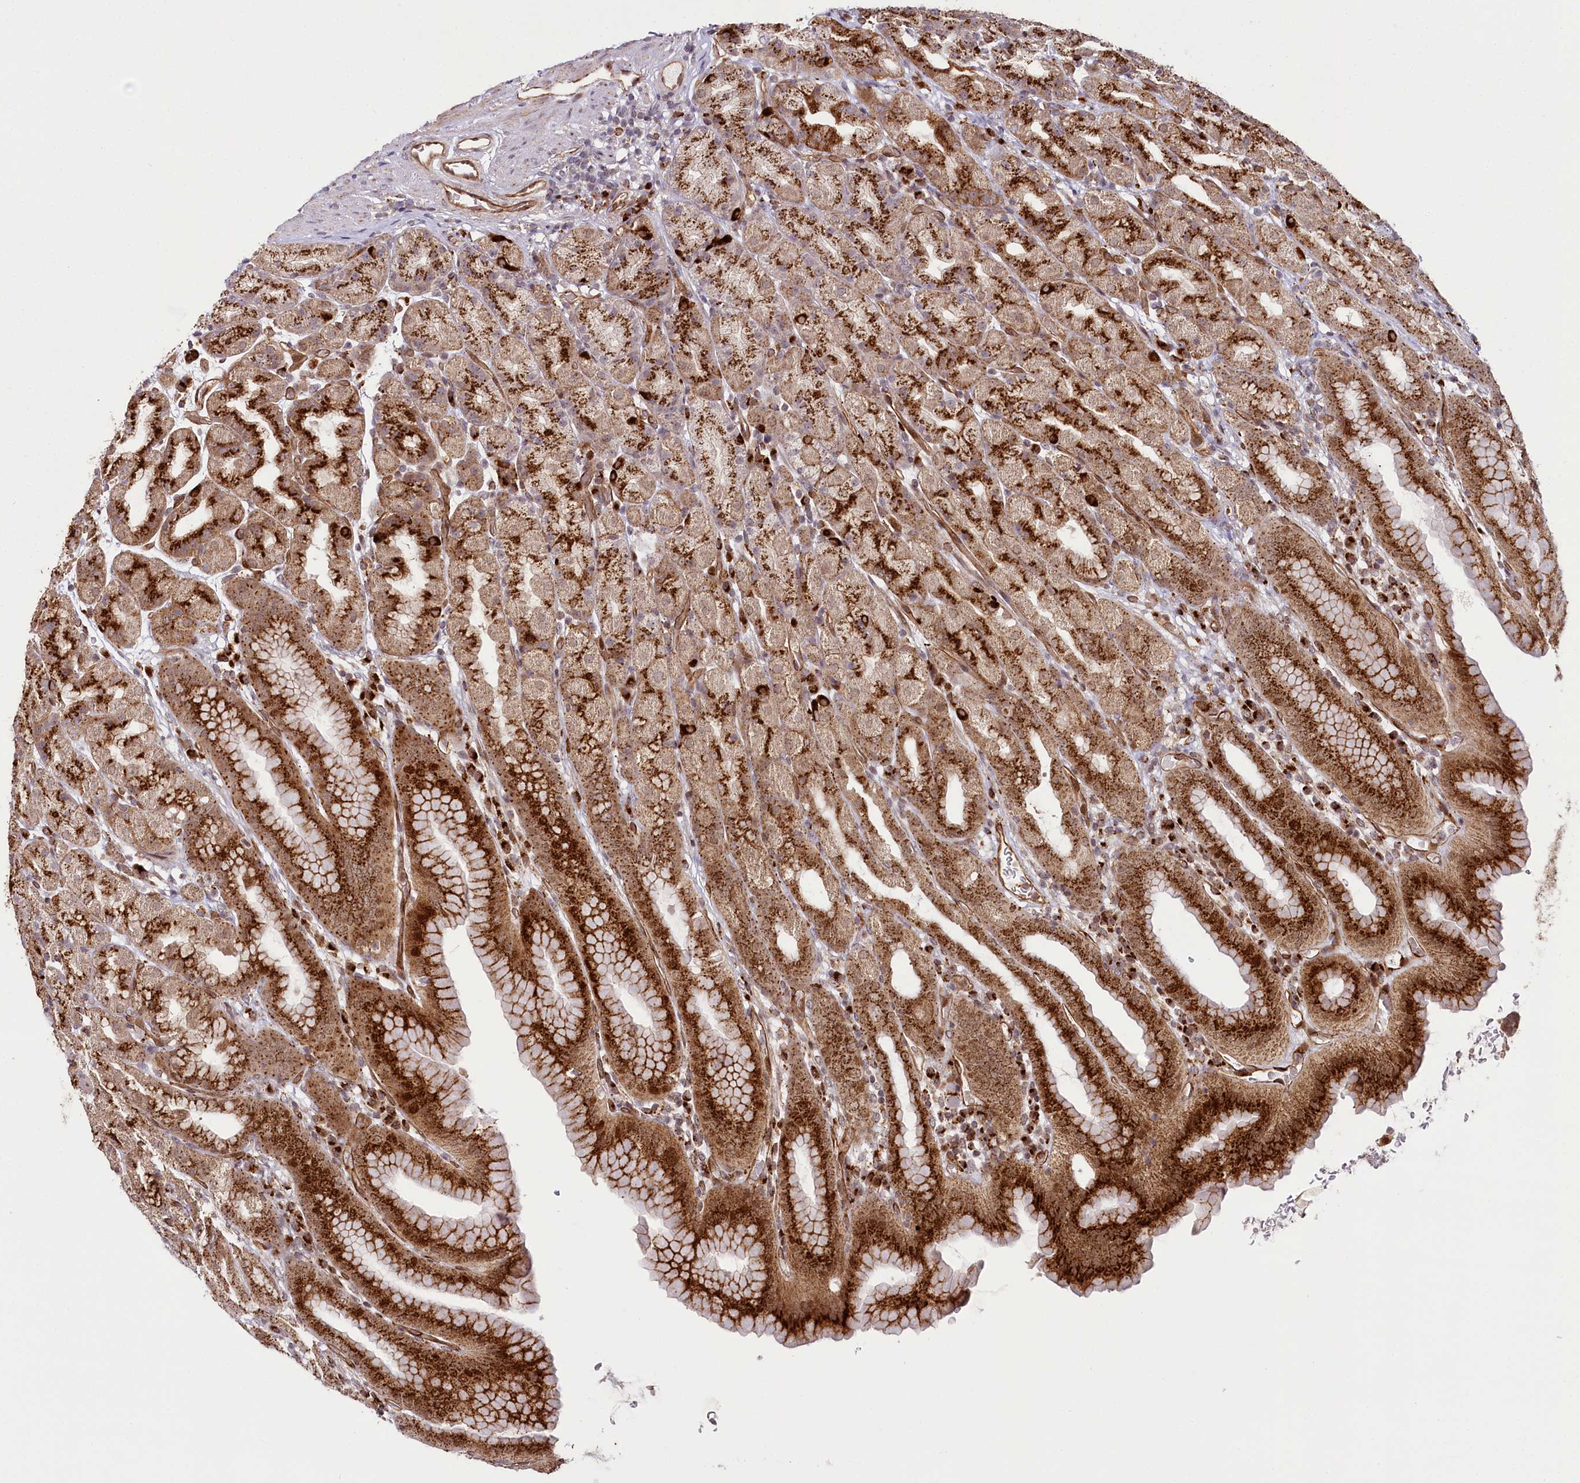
{"staining": {"intensity": "strong", "quantity": ">75%", "location": "cytoplasmic/membranous"}, "tissue": "stomach", "cell_type": "Glandular cells", "image_type": "normal", "snomed": [{"axis": "morphology", "description": "Normal tissue, NOS"}, {"axis": "topography", "description": "Stomach, upper"}], "caption": "High-magnification brightfield microscopy of benign stomach stained with DAB (brown) and counterstained with hematoxylin (blue). glandular cells exhibit strong cytoplasmic/membranous staining is seen in approximately>75% of cells. Ihc stains the protein in brown and the nuclei are stained blue.", "gene": "COPG1", "patient": {"sex": "male", "age": 68}}